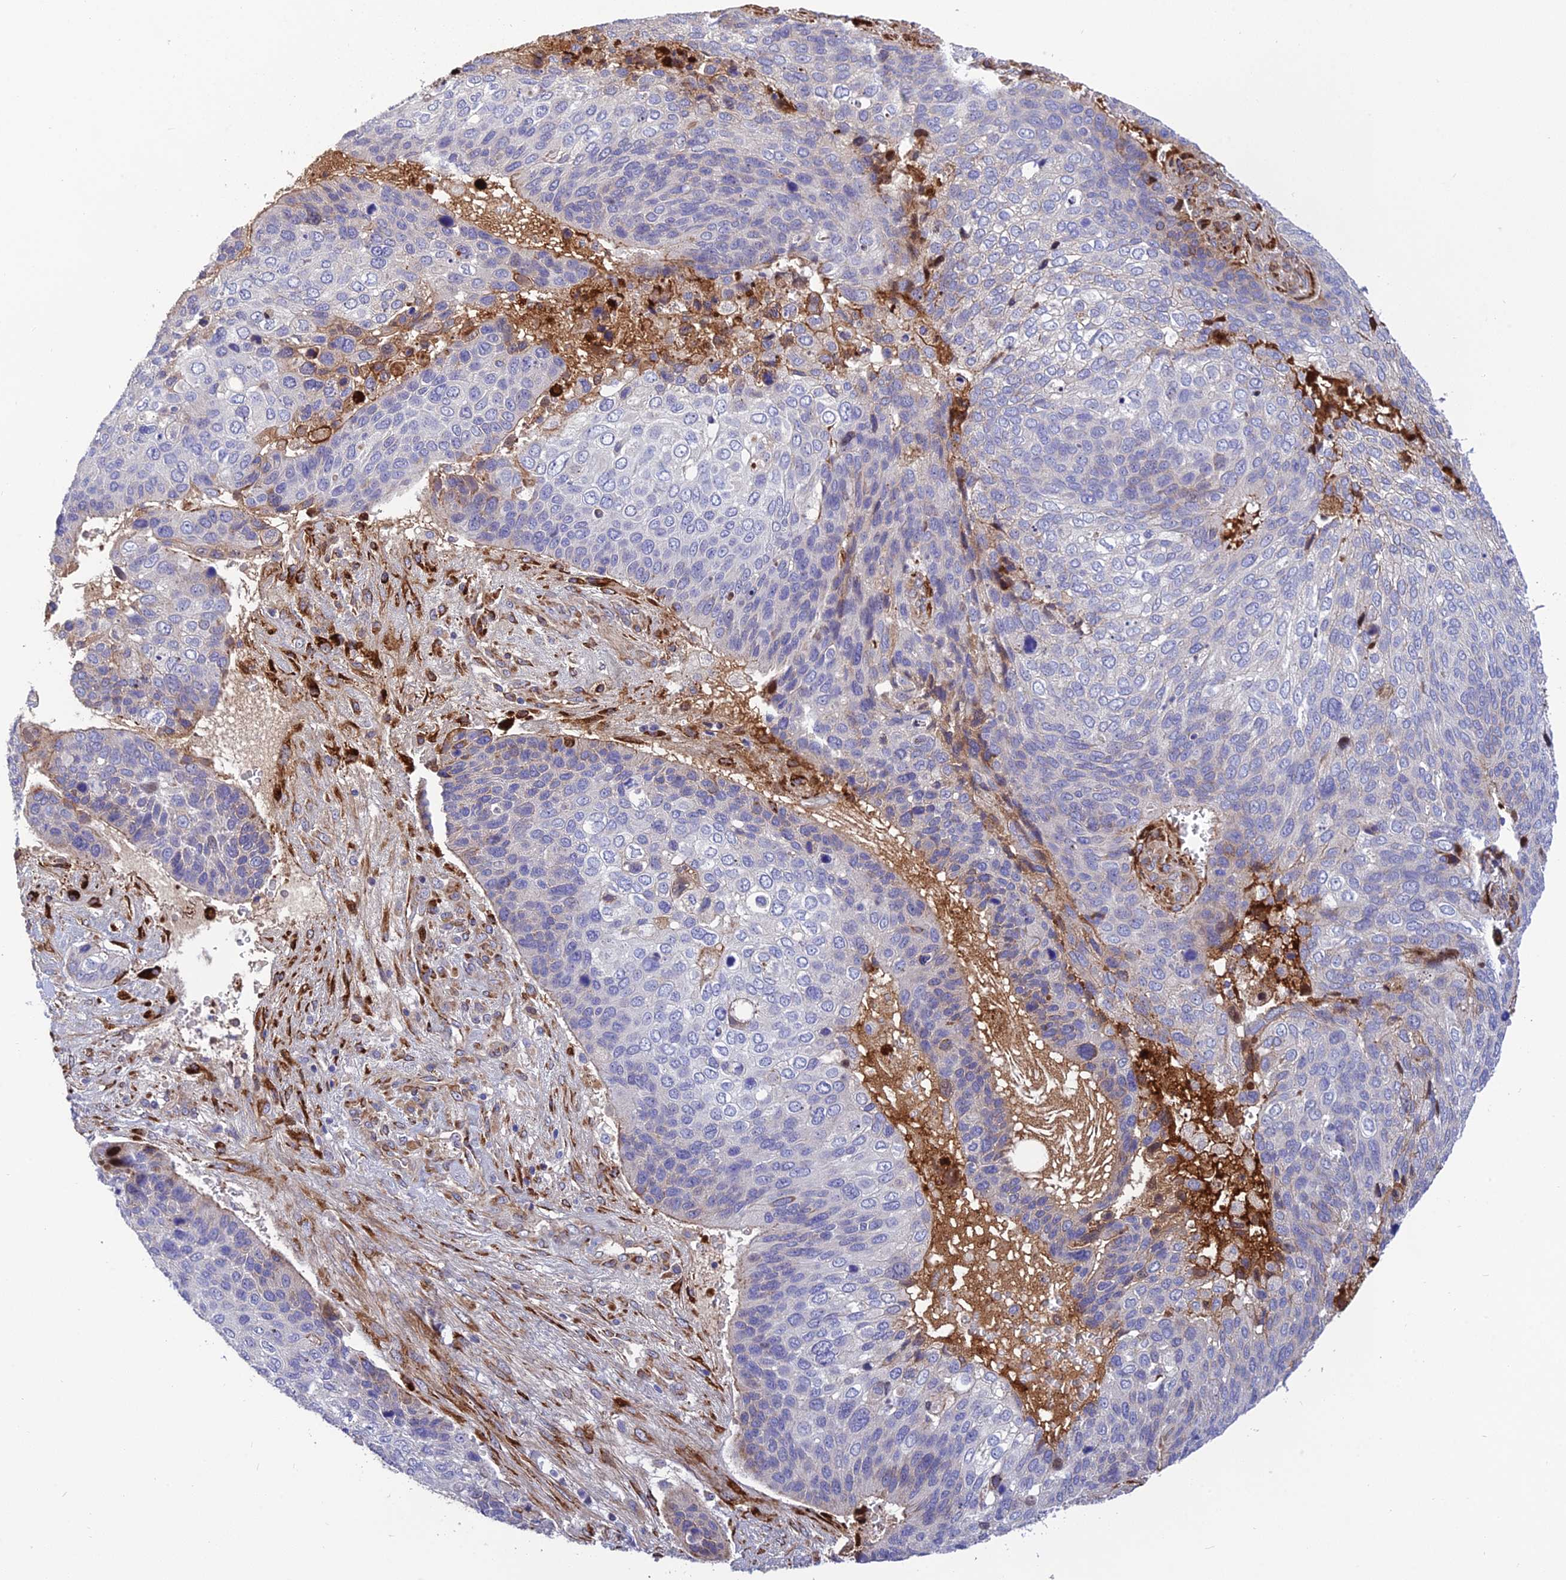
{"staining": {"intensity": "weak", "quantity": "<25%", "location": "cytoplasmic/membranous"}, "tissue": "skin cancer", "cell_type": "Tumor cells", "image_type": "cancer", "snomed": [{"axis": "morphology", "description": "Basal cell carcinoma"}, {"axis": "topography", "description": "Skin"}], "caption": "Immunohistochemistry of skin basal cell carcinoma exhibits no positivity in tumor cells.", "gene": "CPSF4L", "patient": {"sex": "female", "age": 74}}